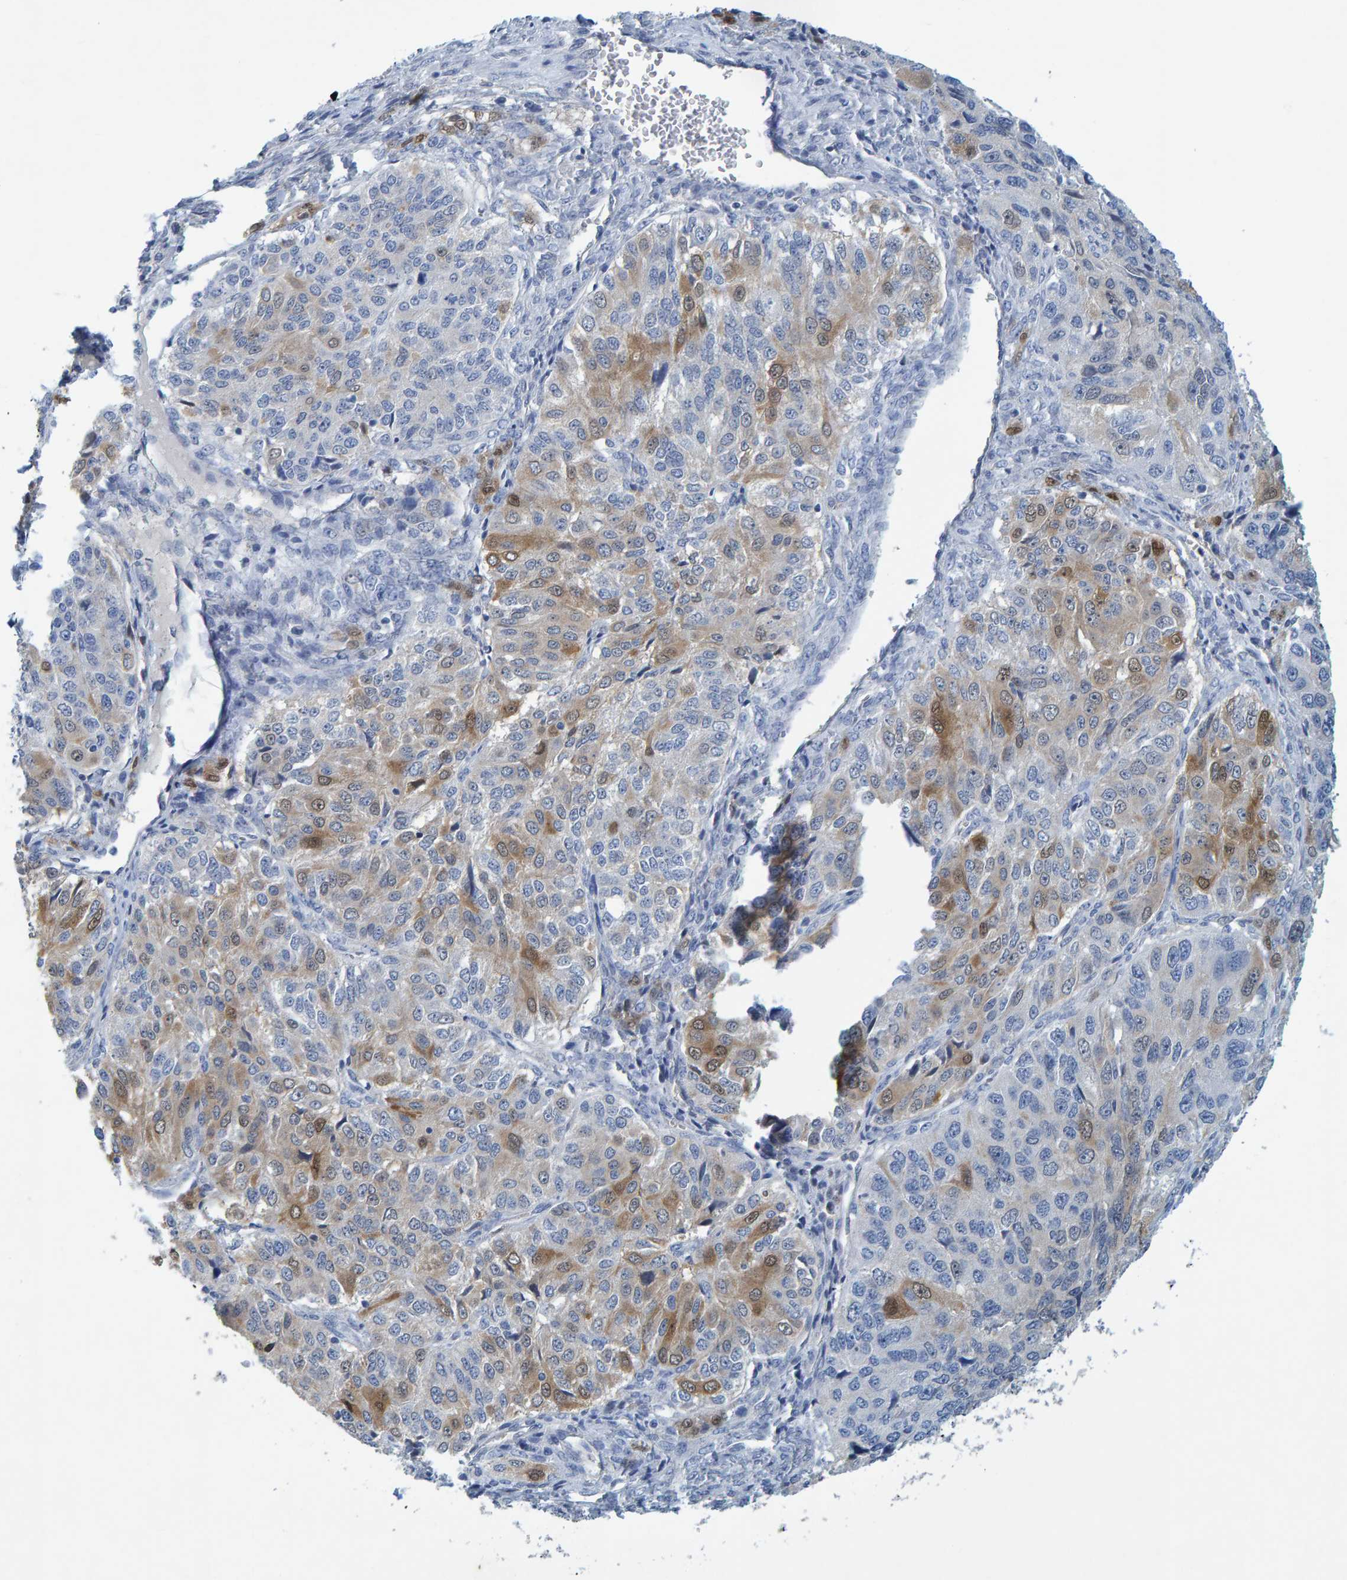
{"staining": {"intensity": "moderate", "quantity": "<25%", "location": "cytoplasmic/membranous,nuclear"}, "tissue": "ovarian cancer", "cell_type": "Tumor cells", "image_type": "cancer", "snomed": [{"axis": "morphology", "description": "Carcinoma, endometroid"}, {"axis": "topography", "description": "Ovary"}], "caption": "Immunohistochemistry (IHC) image of human ovarian endometroid carcinoma stained for a protein (brown), which displays low levels of moderate cytoplasmic/membranous and nuclear positivity in about <25% of tumor cells.", "gene": "ALAD", "patient": {"sex": "female", "age": 51}}